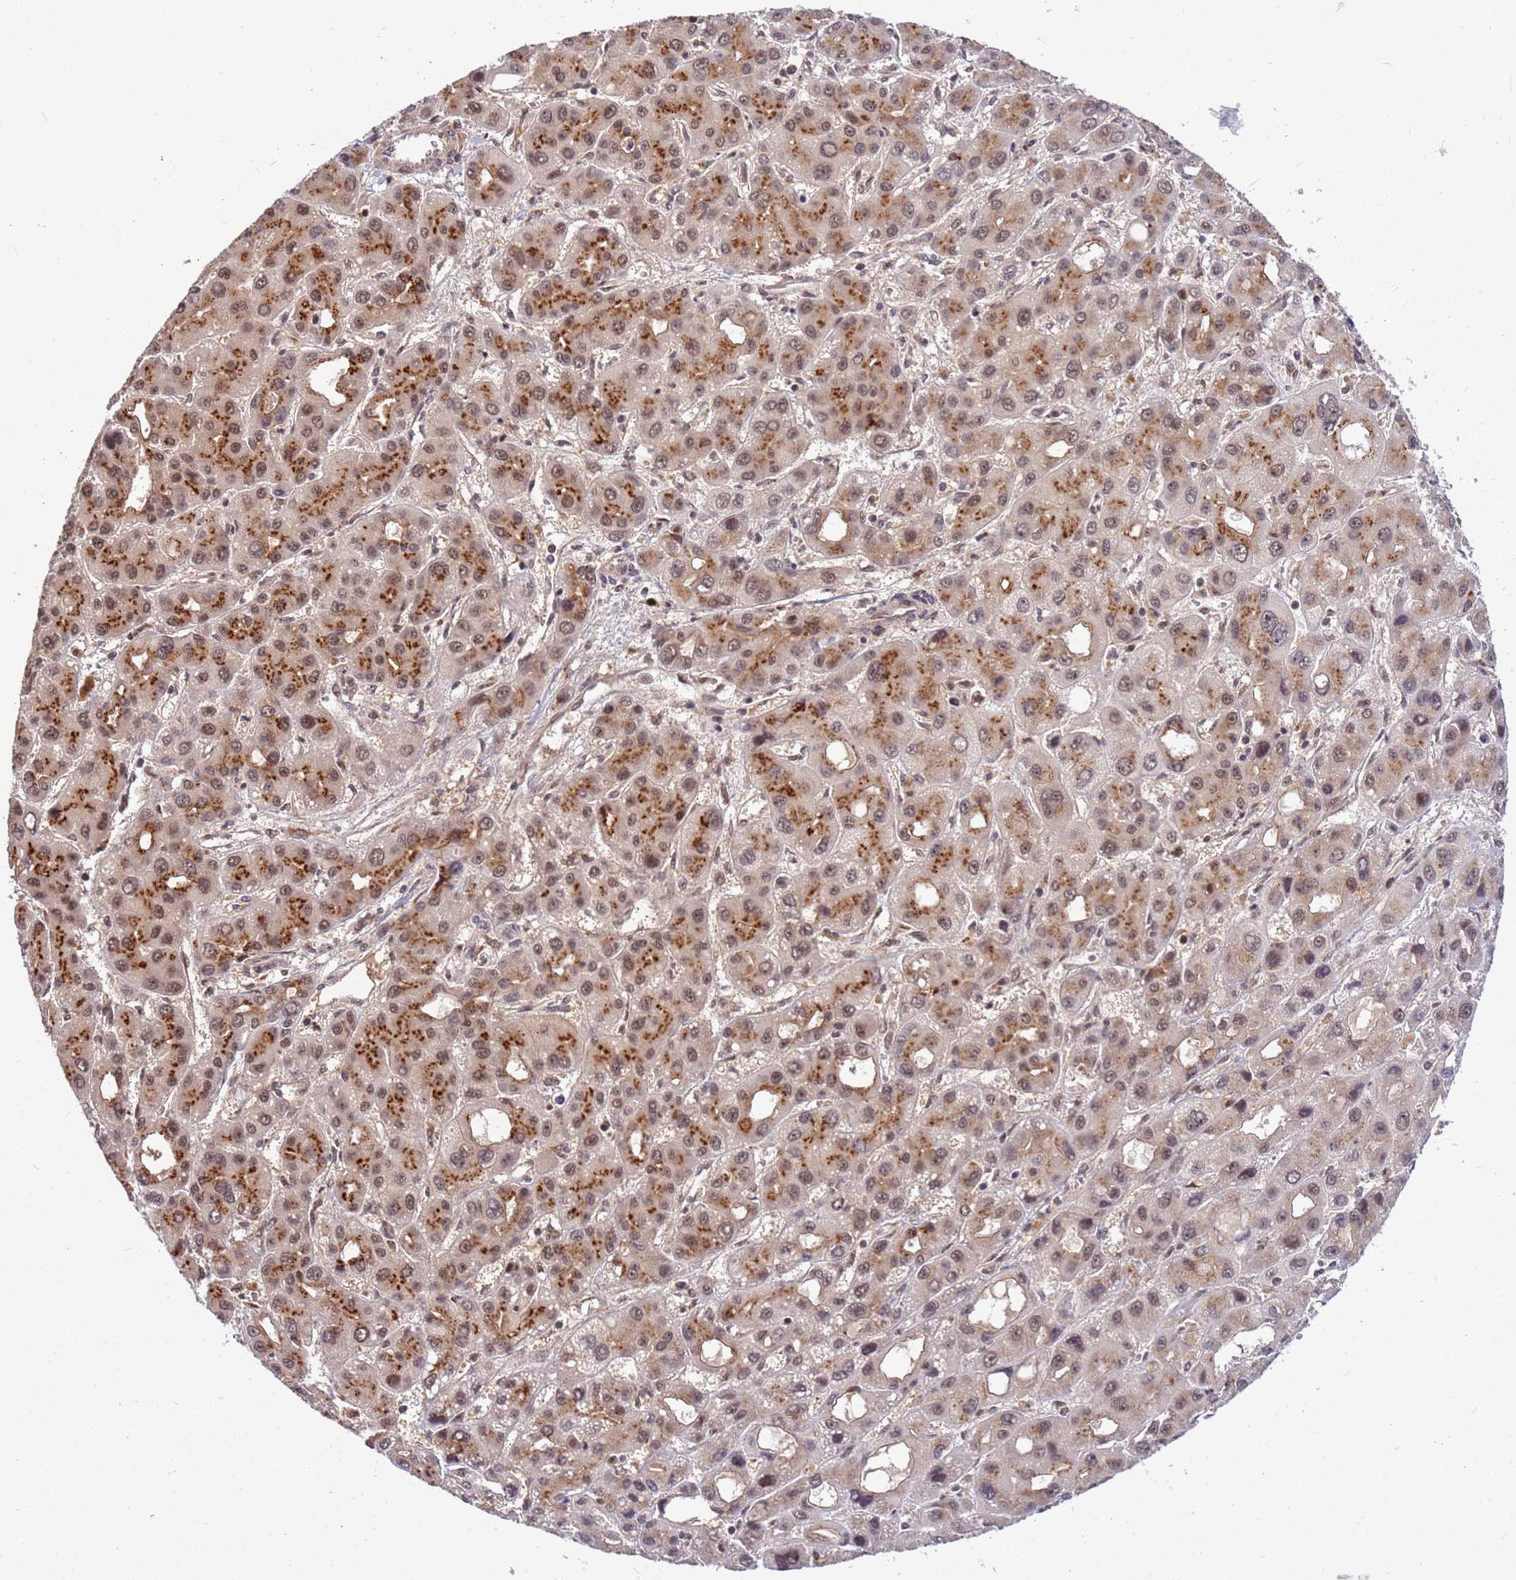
{"staining": {"intensity": "moderate", "quantity": ">75%", "location": "cytoplasmic/membranous,nuclear"}, "tissue": "liver cancer", "cell_type": "Tumor cells", "image_type": "cancer", "snomed": [{"axis": "morphology", "description": "Carcinoma, Hepatocellular, NOS"}, {"axis": "topography", "description": "Liver"}], "caption": "Protein staining reveals moderate cytoplasmic/membranous and nuclear positivity in approximately >75% of tumor cells in liver hepatocellular carcinoma.", "gene": "NCBP2", "patient": {"sex": "male", "age": 55}}